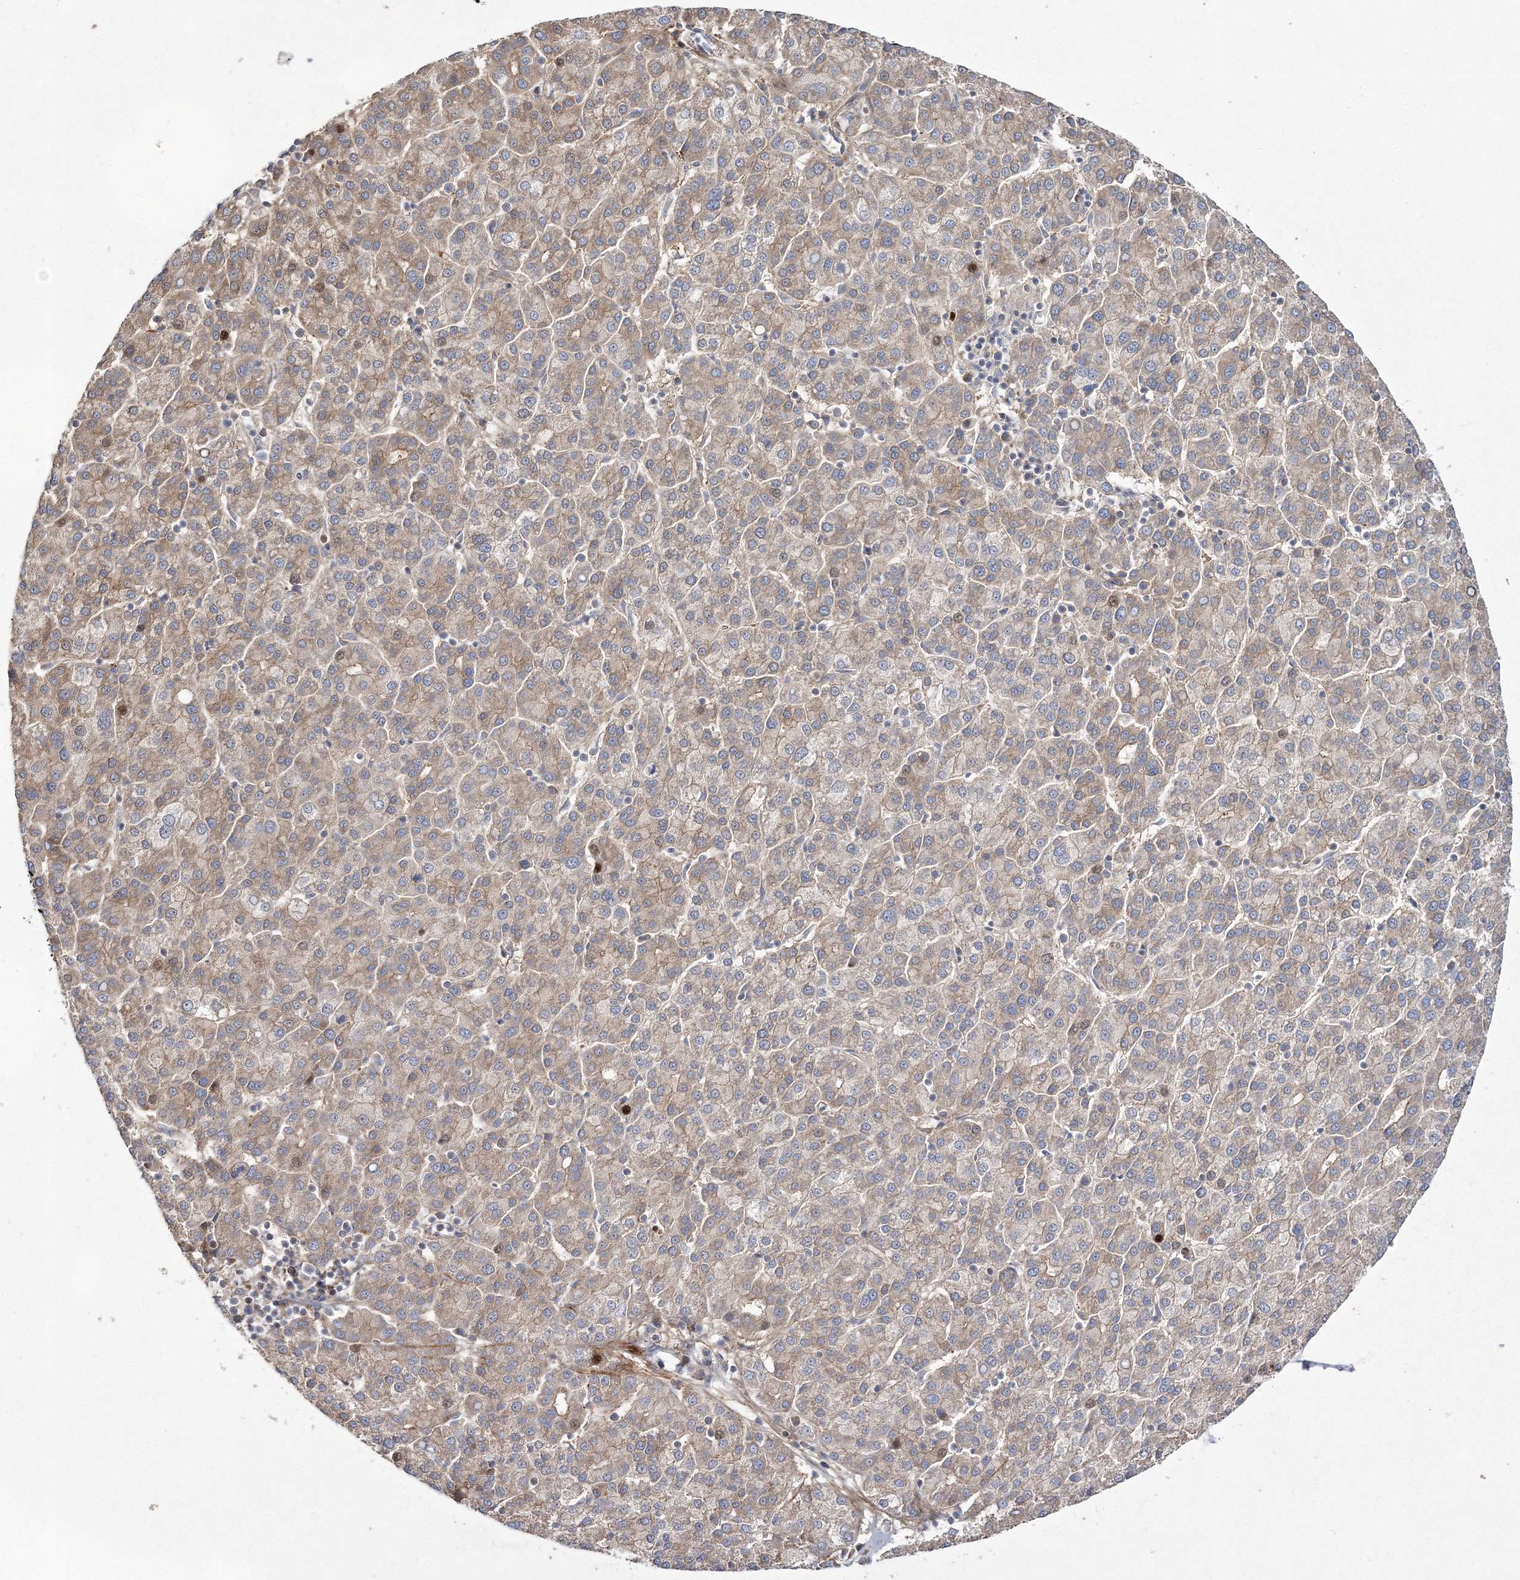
{"staining": {"intensity": "weak", "quantity": "25%-75%", "location": "cytoplasmic/membranous"}, "tissue": "liver cancer", "cell_type": "Tumor cells", "image_type": "cancer", "snomed": [{"axis": "morphology", "description": "Carcinoma, Hepatocellular, NOS"}, {"axis": "topography", "description": "Liver"}], "caption": "Liver cancer stained for a protein (brown) reveals weak cytoplasmic/membranous positive positivity in about 25%-75% of tumor cells.", "gene": "ZSWIM6", "patient": {"sex": "female", "age": 58}}